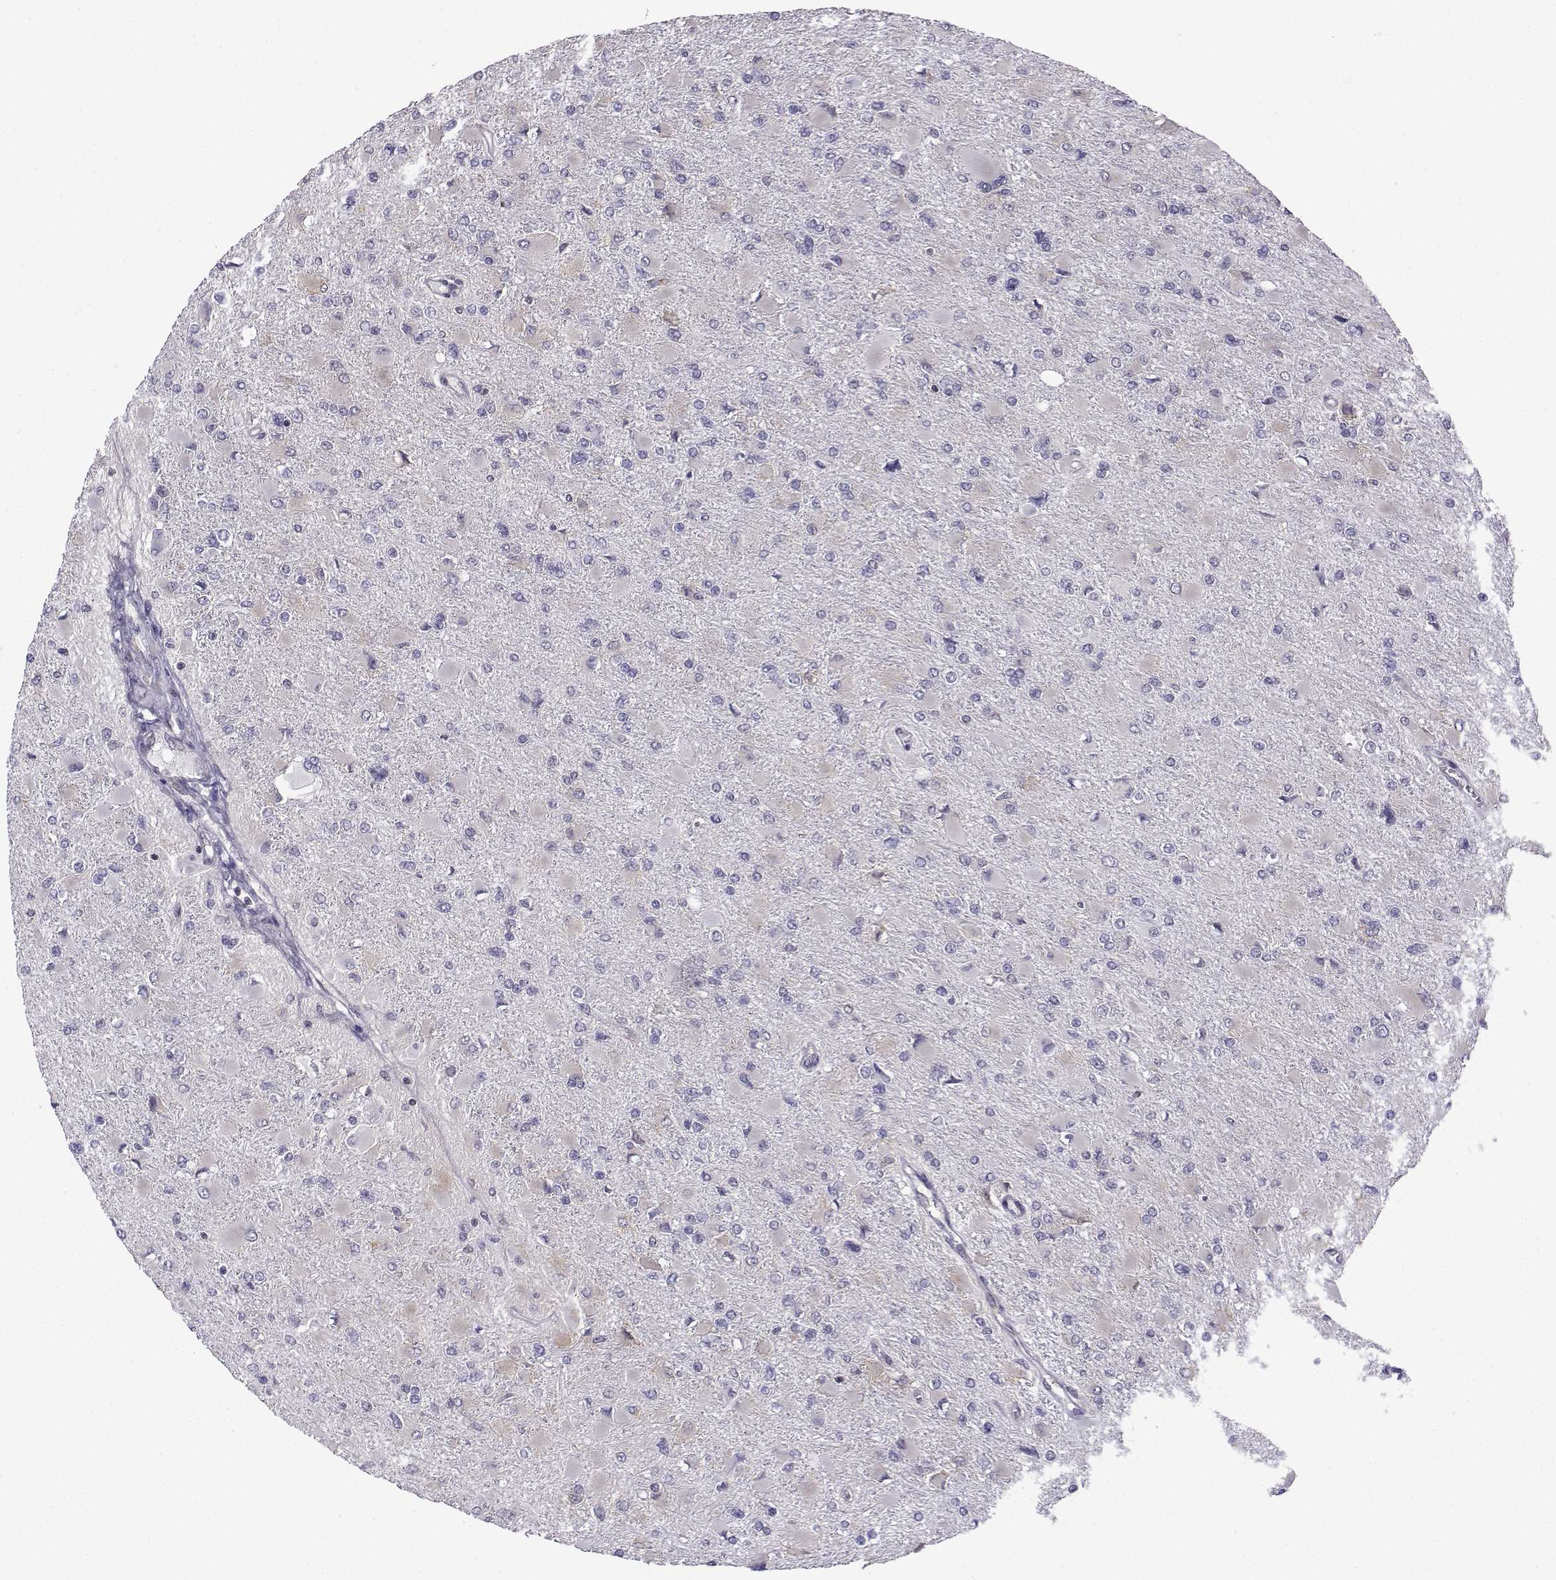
{"staining": {"intensity": "negative", "quantity": "none", "location": "none"}, "tissue": "glioma", "cell_type": "Tumor cells", "image_type": "cancer", "snomed": [{"axis": "morphology", "description": "Glioma, malignant, High grade"}, {"axis": "topography", "description": "Cerebral cortex"}], "caption": "Tumor cells are negative for protein expression in human glioma.", "gene": "INCENP", "patient": {"sex": "female", "age": 36}}